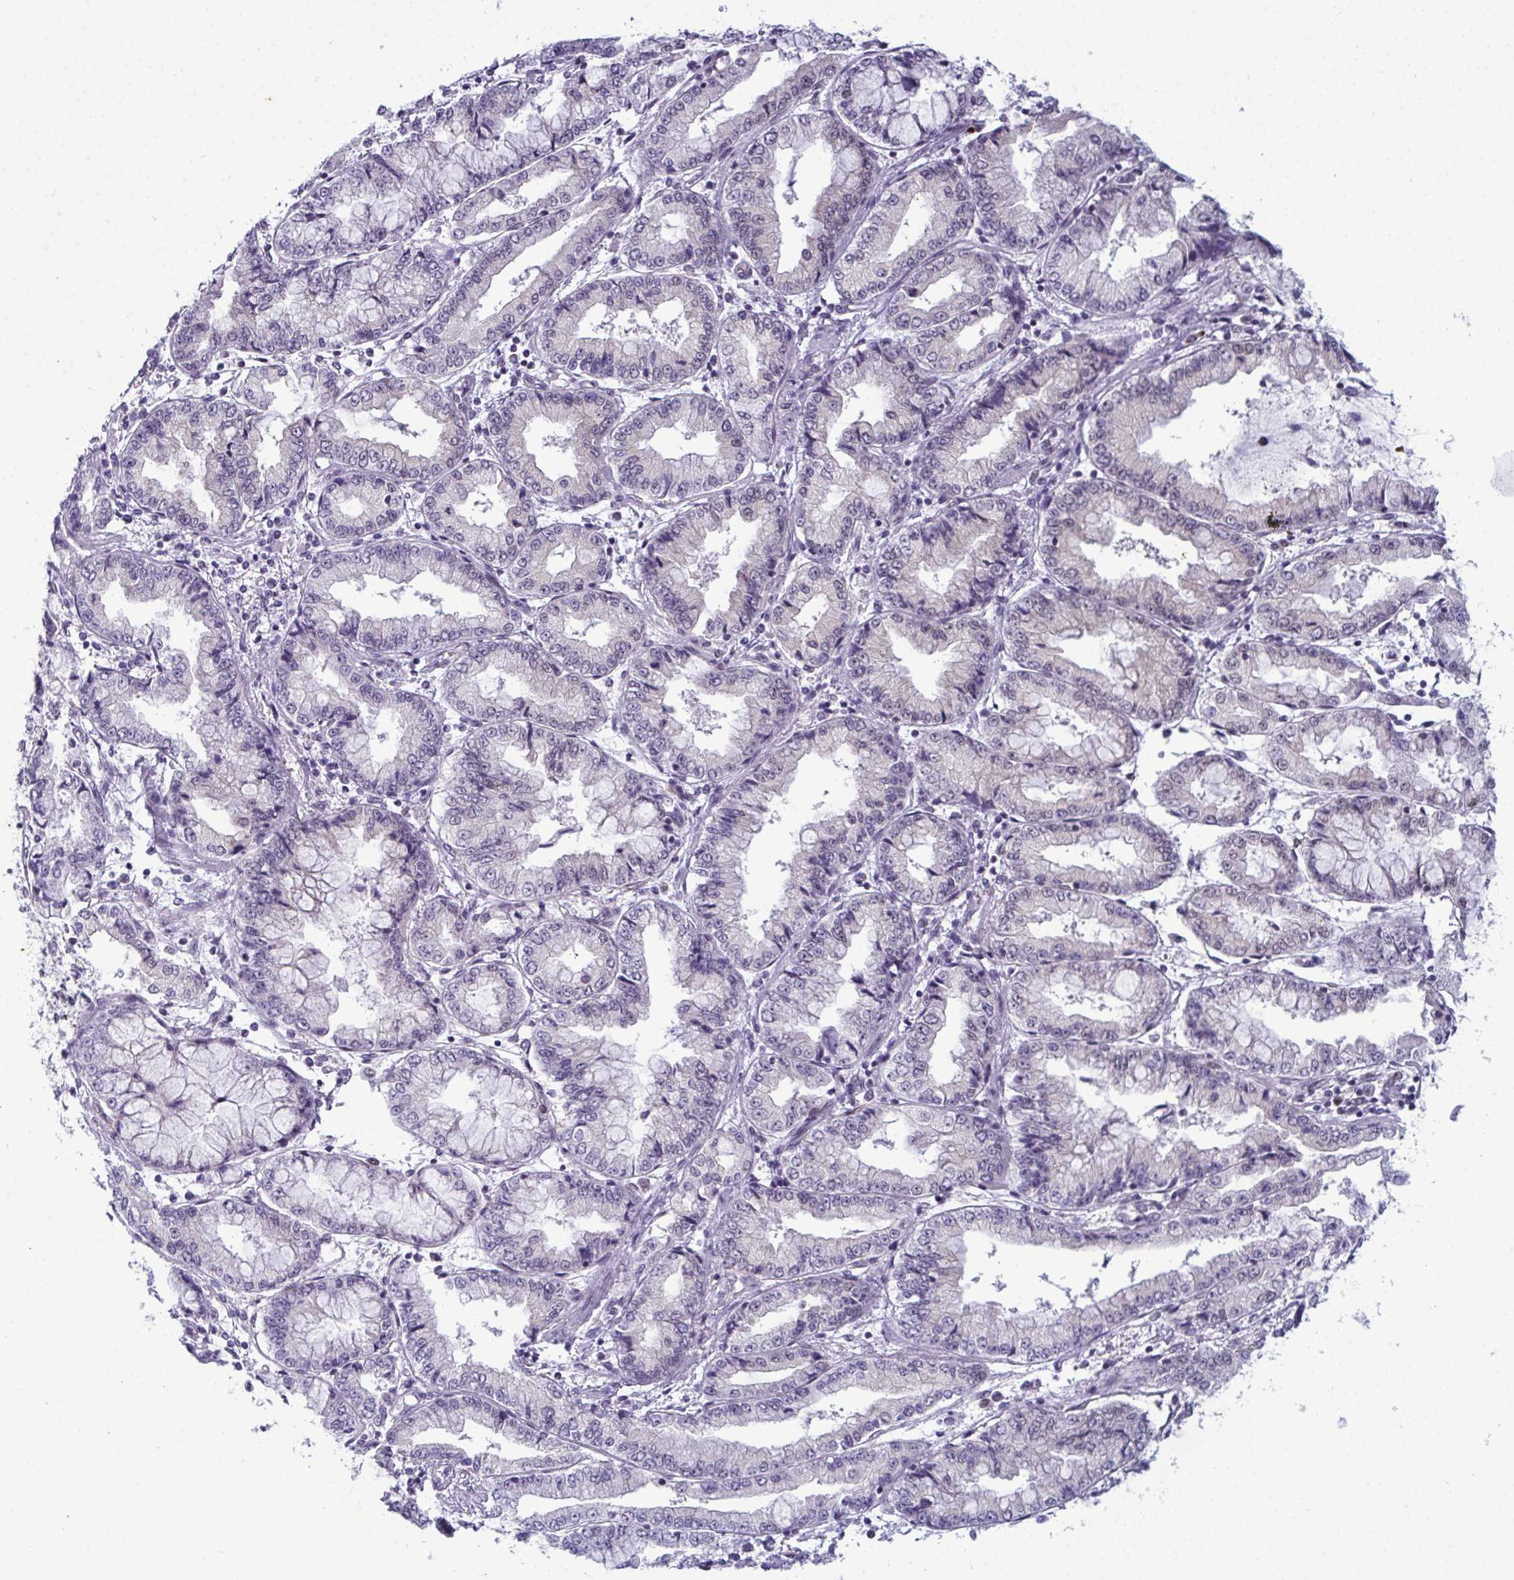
{"staining": {"intensity": "negative", "quantity": "none", "location": "none"}, "tissue": "stomach cancer", "cell_type": "Tumor cells", "image_type": "cancer", "snomed": [{"axis": "morphology", "description": "Adenocarcinoma, NOS"}, {"axis": "topography", "description": "Stomach, upper"}], "caption": "High magnification brightfield microscopy of adenocarcinoma (stomach) stained with DAB (3,3'-diaminobenzidine) (brown) and counterstained with hematoxylin (blue): tumor cells show no significant expression. (Brightfield microscopy of DAB immunohistochemistry at high magnification).", "gene": "RBM7", "patient": {"sex": "female", "age": 74}}